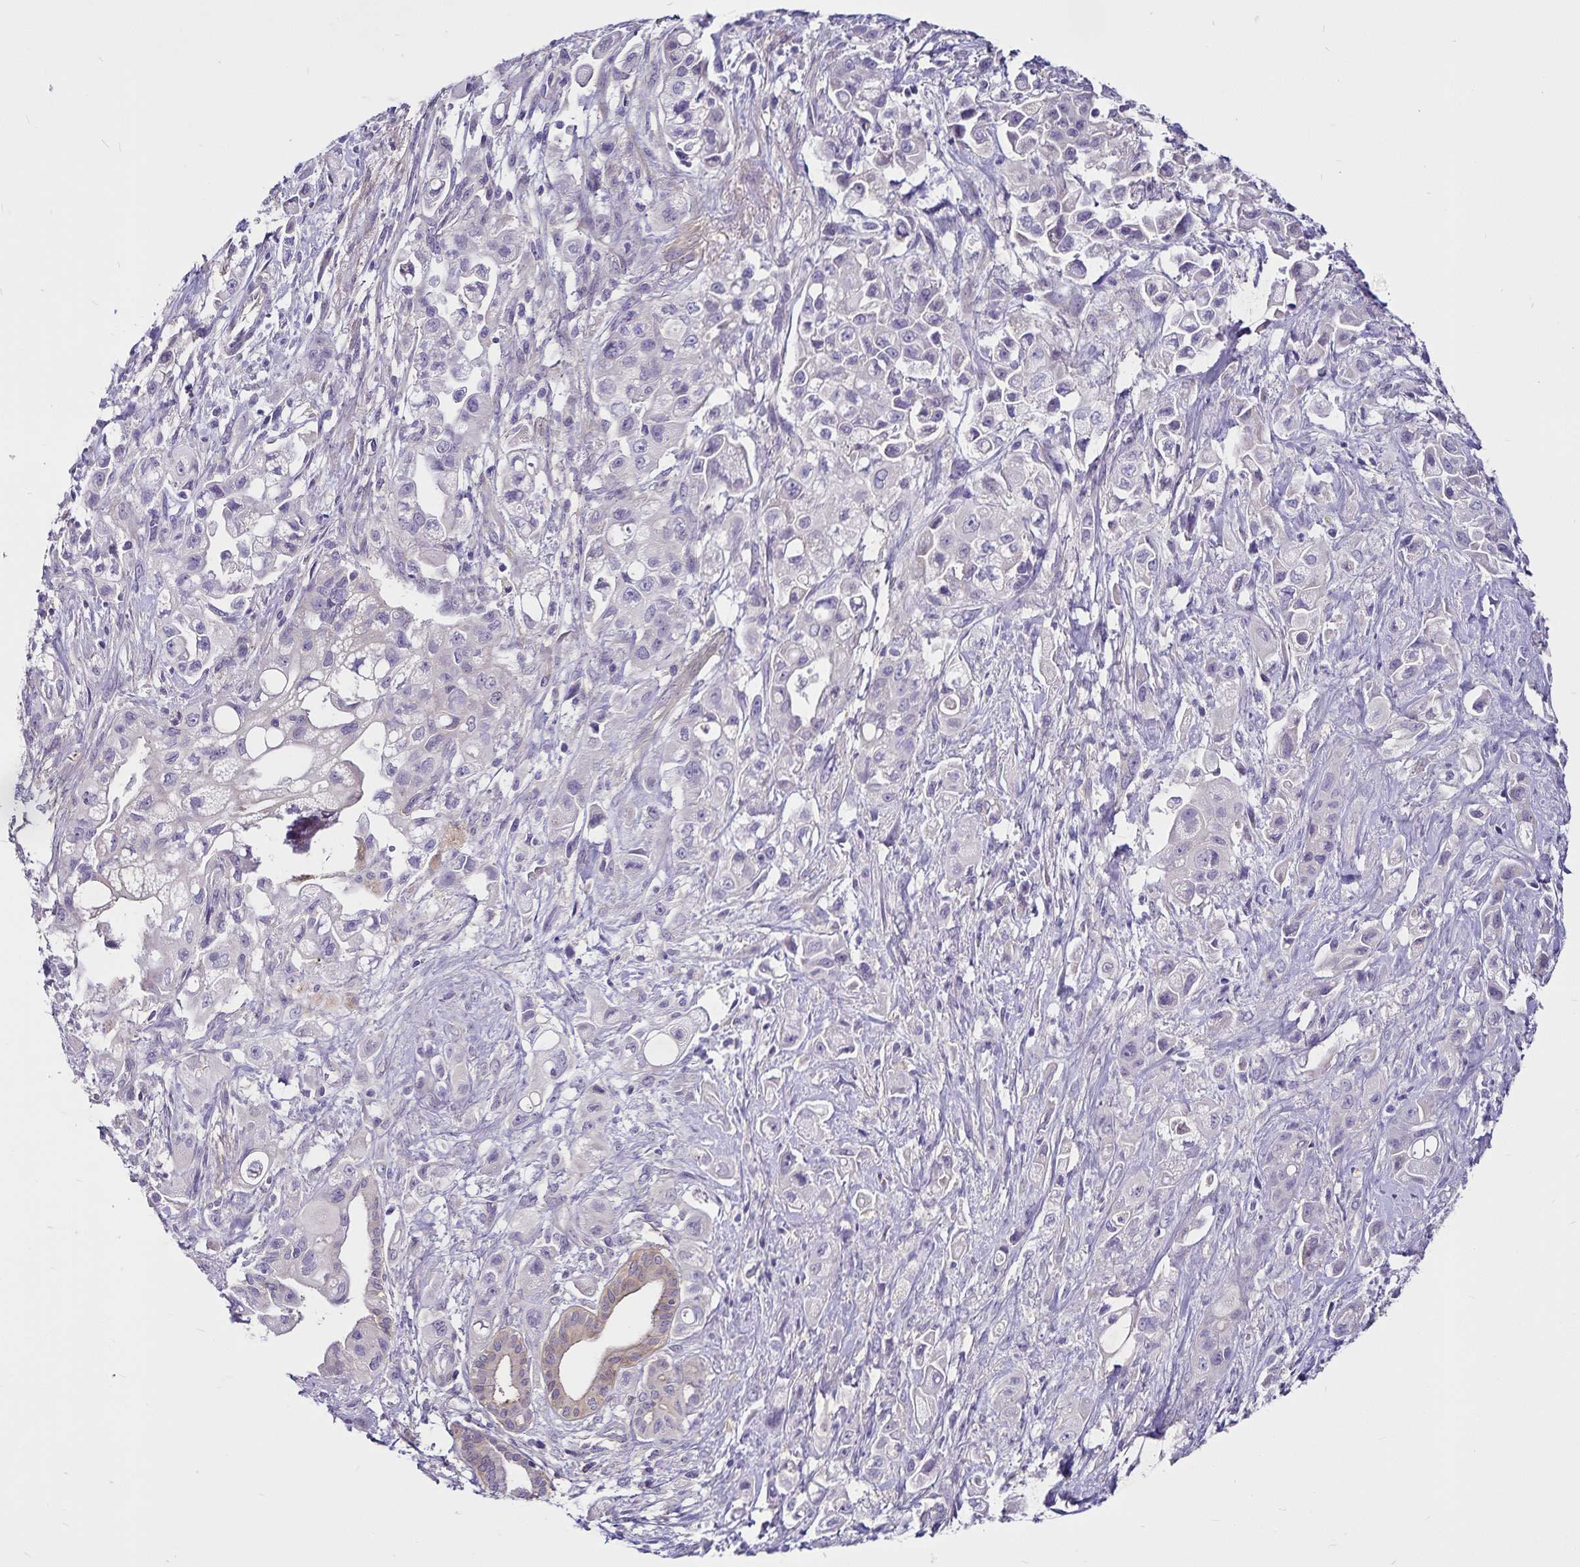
{"staining": {"intensity": "negative", "quantity": "none", "location": "none"}, "tissue": "pancreatic cancer", "cell_type": "Tumor cells", "image_type": "cancer", "snomed": [{"axis": "morphology", "description": "Adenocarcinoma, NOS"}, {"axis": "topography", "description": "Pancreas"}], "caption": "Protein analysis of pancreatic cancer (adenocarcinoma) reveals no significant positivity in tumor cells.", "gene": "GNG12", "patient": {"sex": "female", "age": 66}}